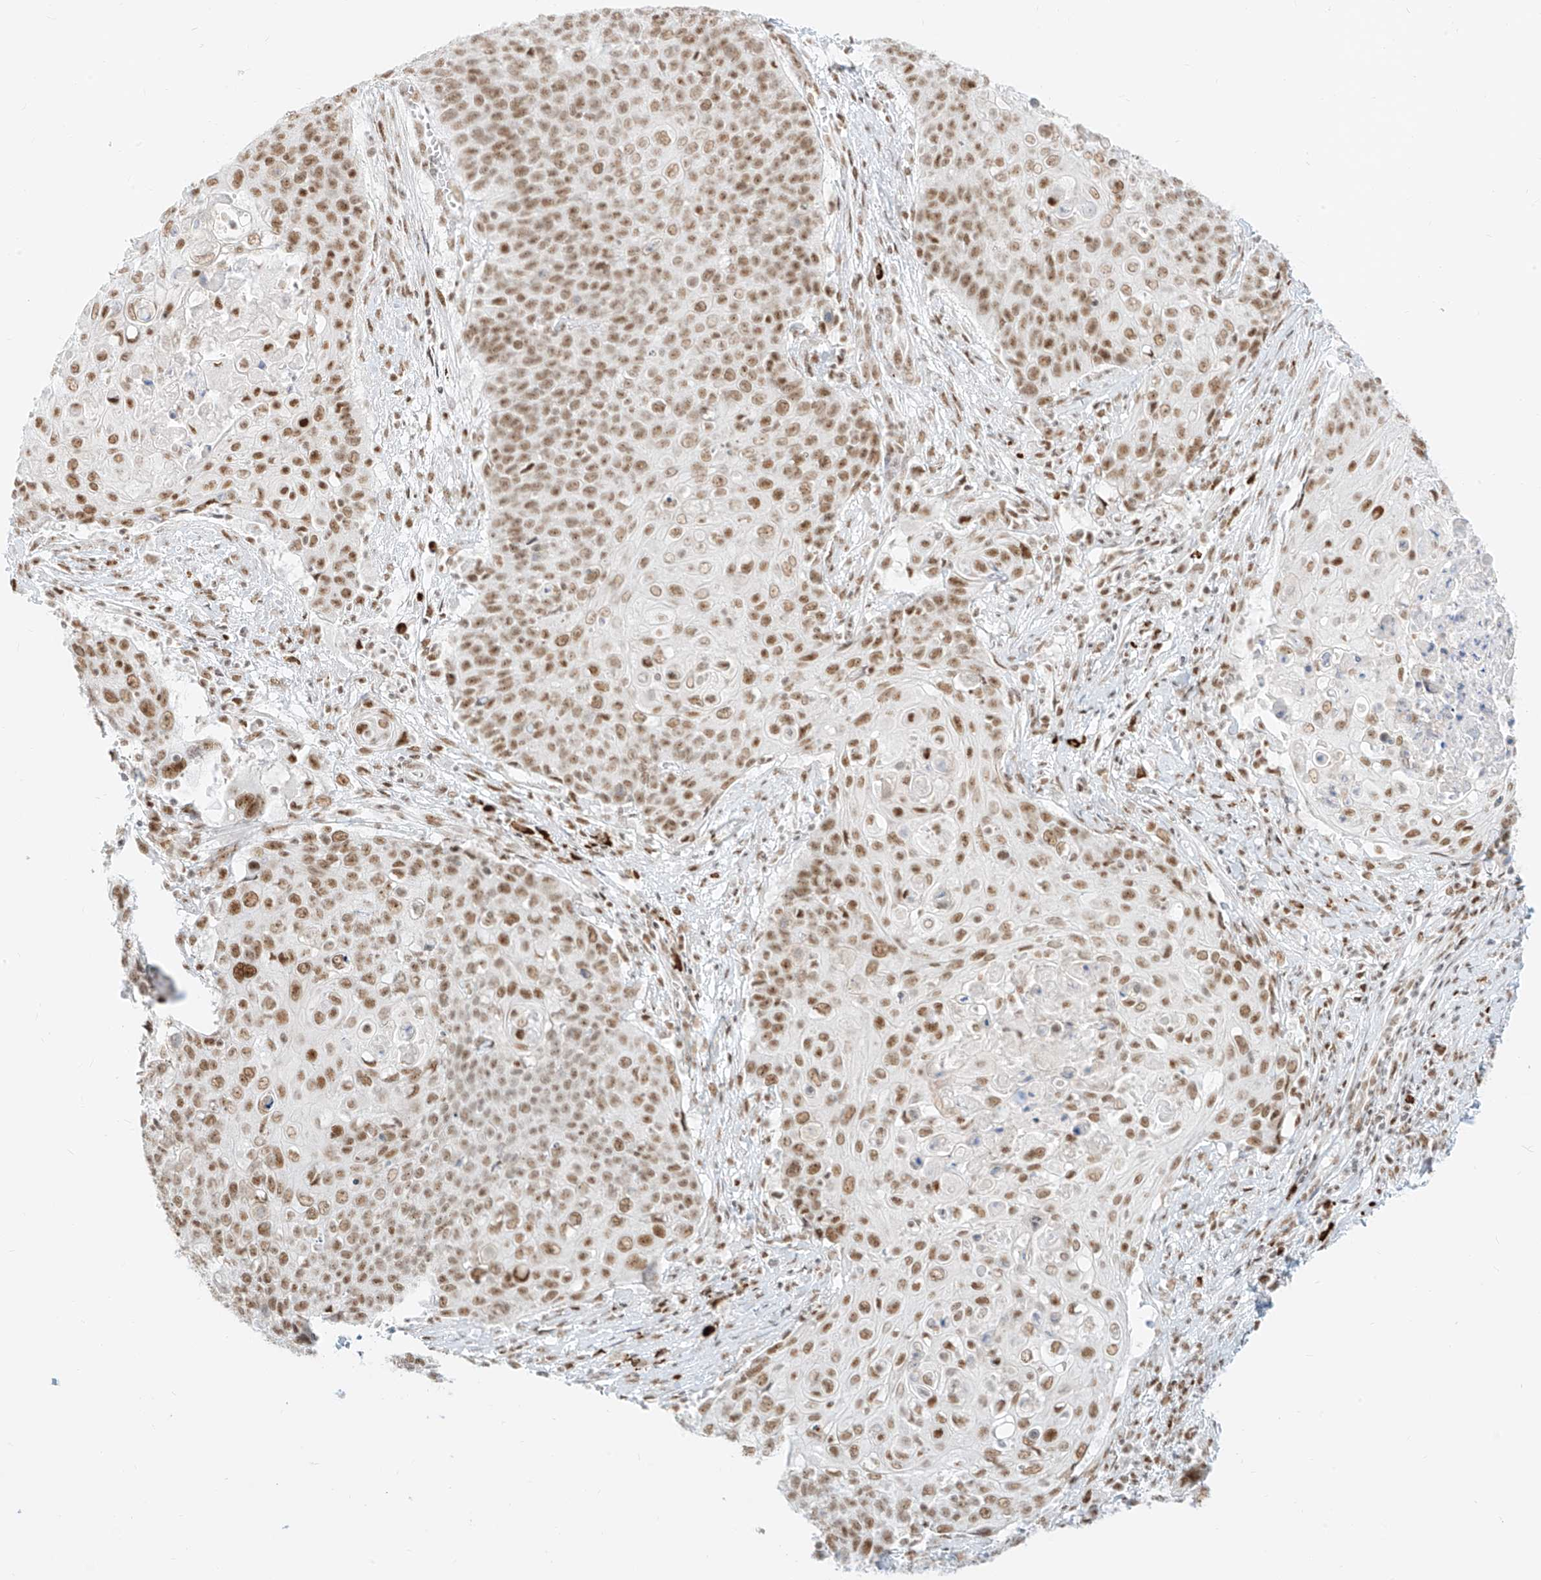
{"staining": {"intensity": "moderate", "quantity": ">75%", "location": "nuclear"}, "tissue": "cervical cancer", "cell_type": "Tumor cells", "image_type": "cancer", "snomed": [{"axis": "morphology", "description": "Squamous cell carcinoma, NOS"}, {"axis": "topography", "description": "Cervix"}], "caption": "Cervical squamous cell carcinoma was stained to show a protein in brown. There is medium levels of moderate nuclear staining in approximately >75% of tumor cells.", "gene": "SUPT5H", "patient": {"sex": "female", "age": 39}}